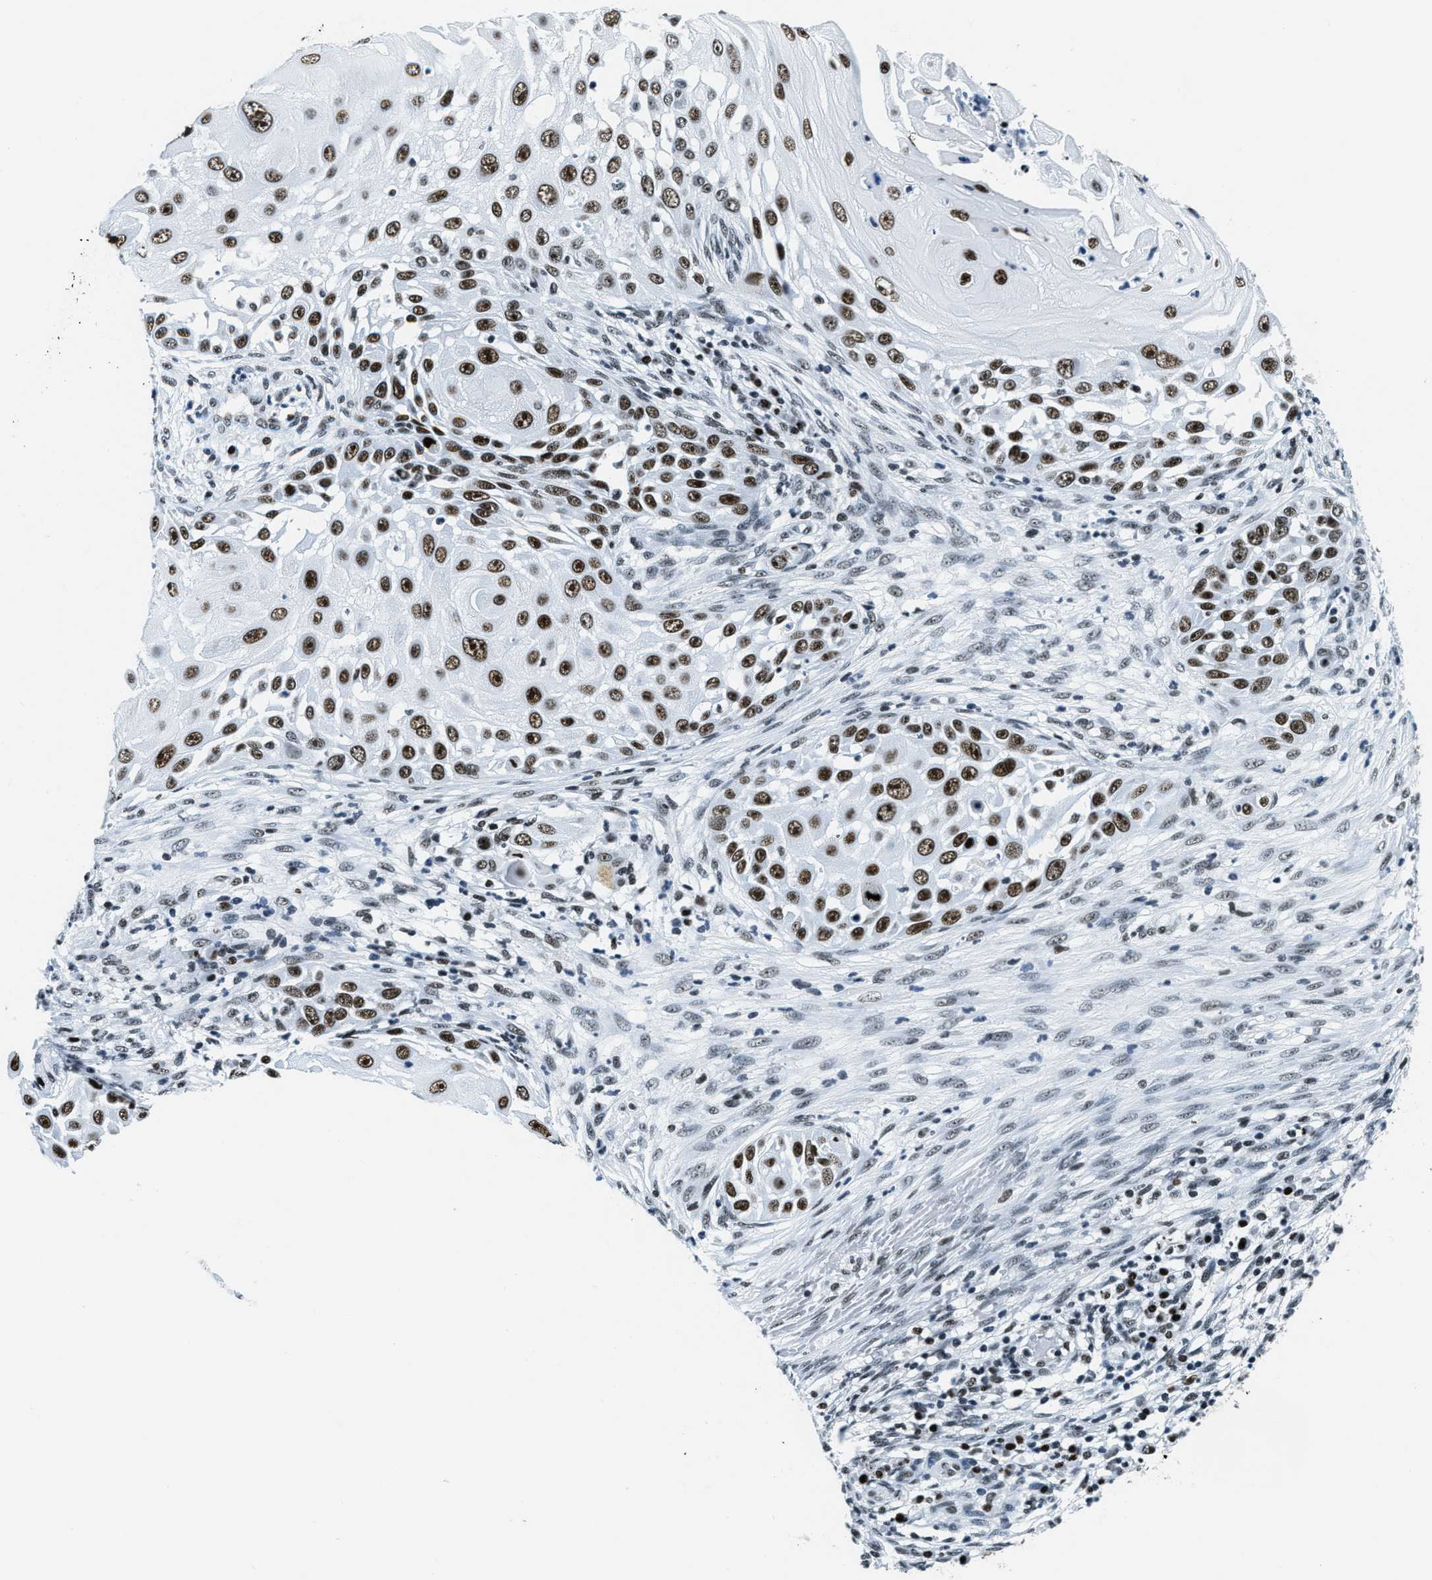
{"staining": {"intensity": "strong", "quantity": ">75%", "location": "nuclear"}, "tissue": "skin cancer", "cell_type": "Tumor cells", "image_type": "cancer", "snomed": [{"axis": "morphology", "description": "Squamous cell carcinoma, NOS"}, {"axis": "topography", "description": "Skin"}], "caption": "Immunohistochemical staining of human skin squamous cell carcinoma displays high levels of strong nuclear positivity in about >75% of tumor cells. Using DAB (3,3'-diaminobenzidine) (brown) and hematoxylin (blue) stains, captured at high magnification using brightfield microscopy.", "gene": "TOP1", "patient": {"sex": "female", "age": 44}}